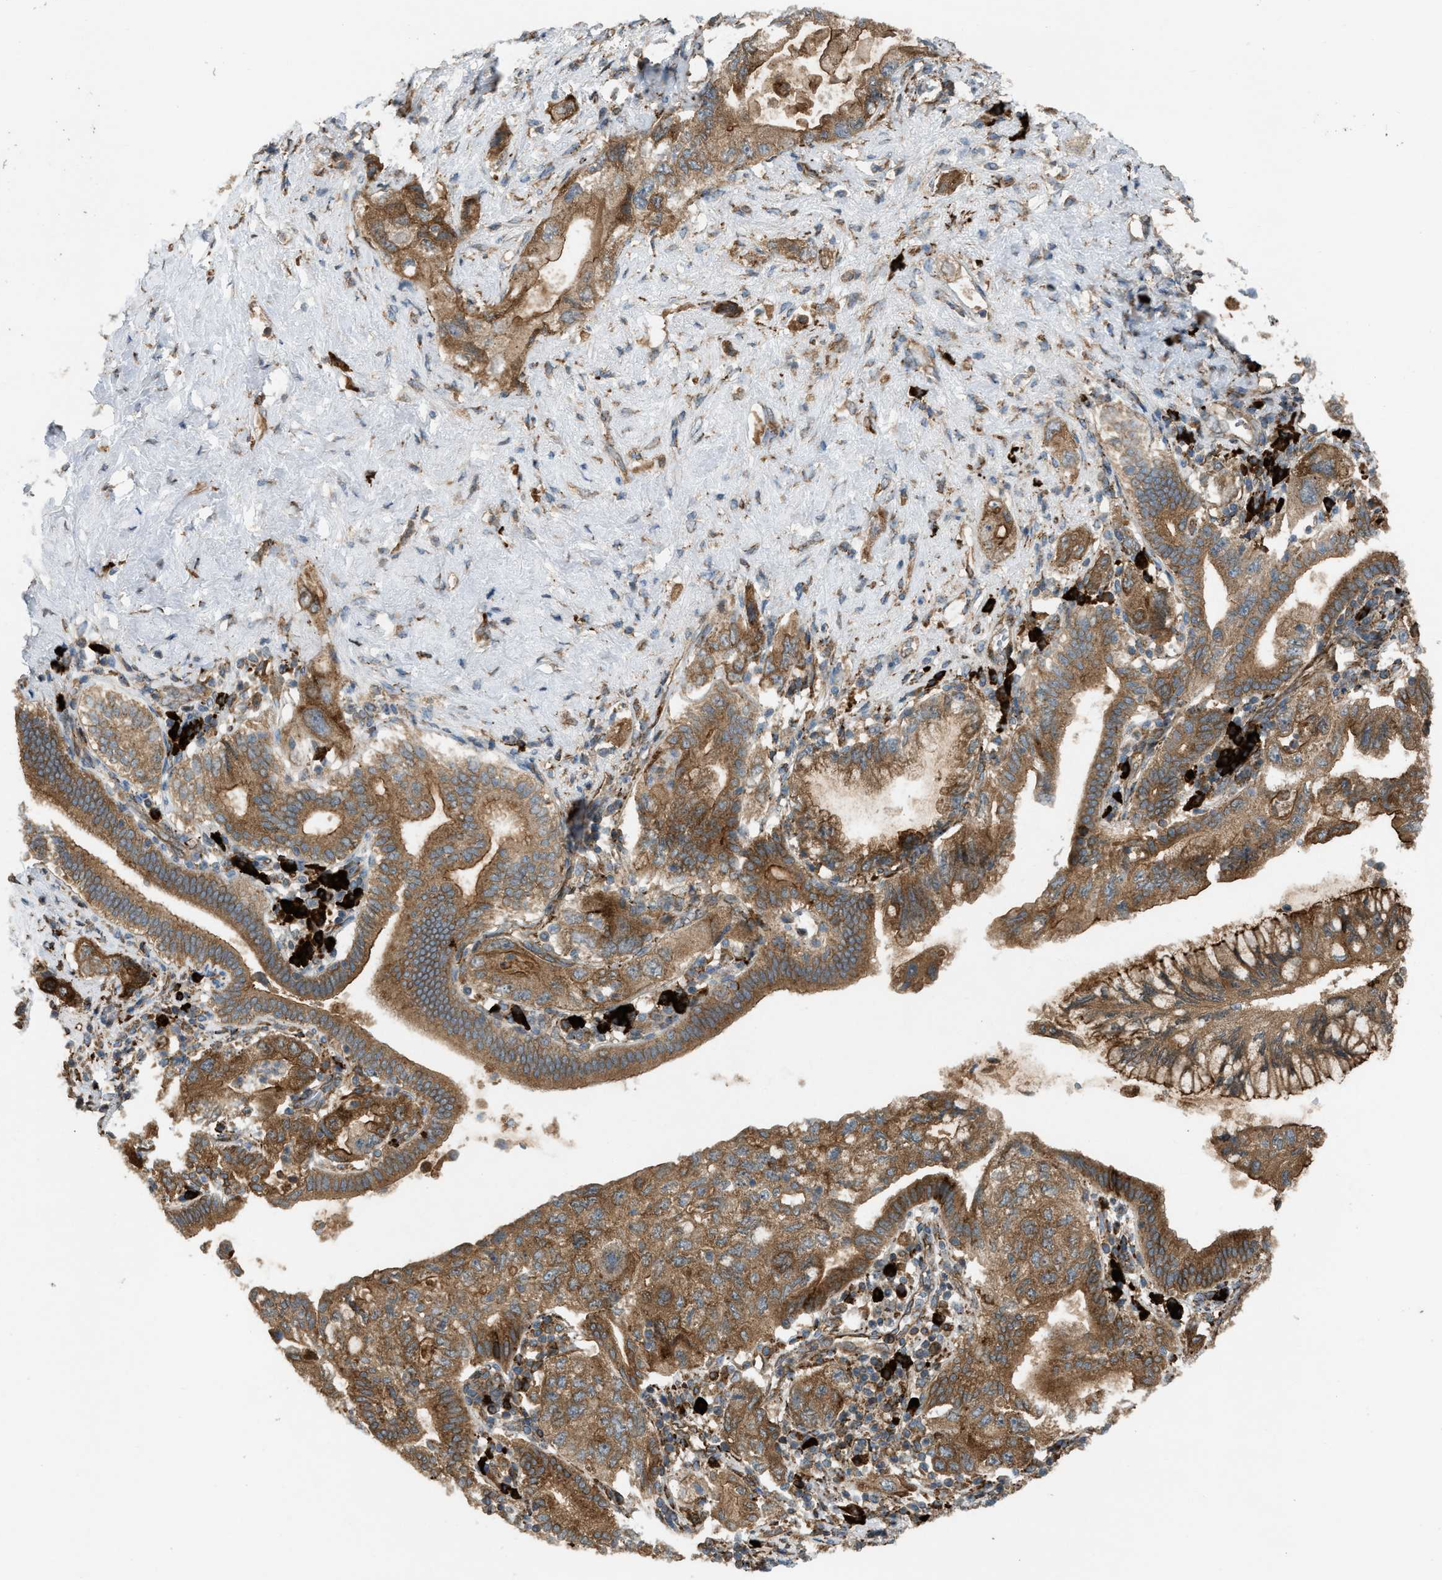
{"staining": {"intensity": "moderate", "quantity": ">75%", "location": "cytoplasmic/membranous"}, "tissue": "pancreatic cancer", "cell_type": "Tumor cells", "image_type": "cancer", "snomed": [{"axis": "morphology", "description": "Adenocarcinoma, NOS"}, {"axis": "topography", "description": "Pancreas"}], "caption": "An image showing moderate cytoplasmic/membranous positivity in about >75% of tumor cells in pancreatic cancer (adenocarcinoma), as visualized by brown immunohistochemical staining.", "gene": "BAIAP2L1", "patient": {"sex": "female", "age": 73}}